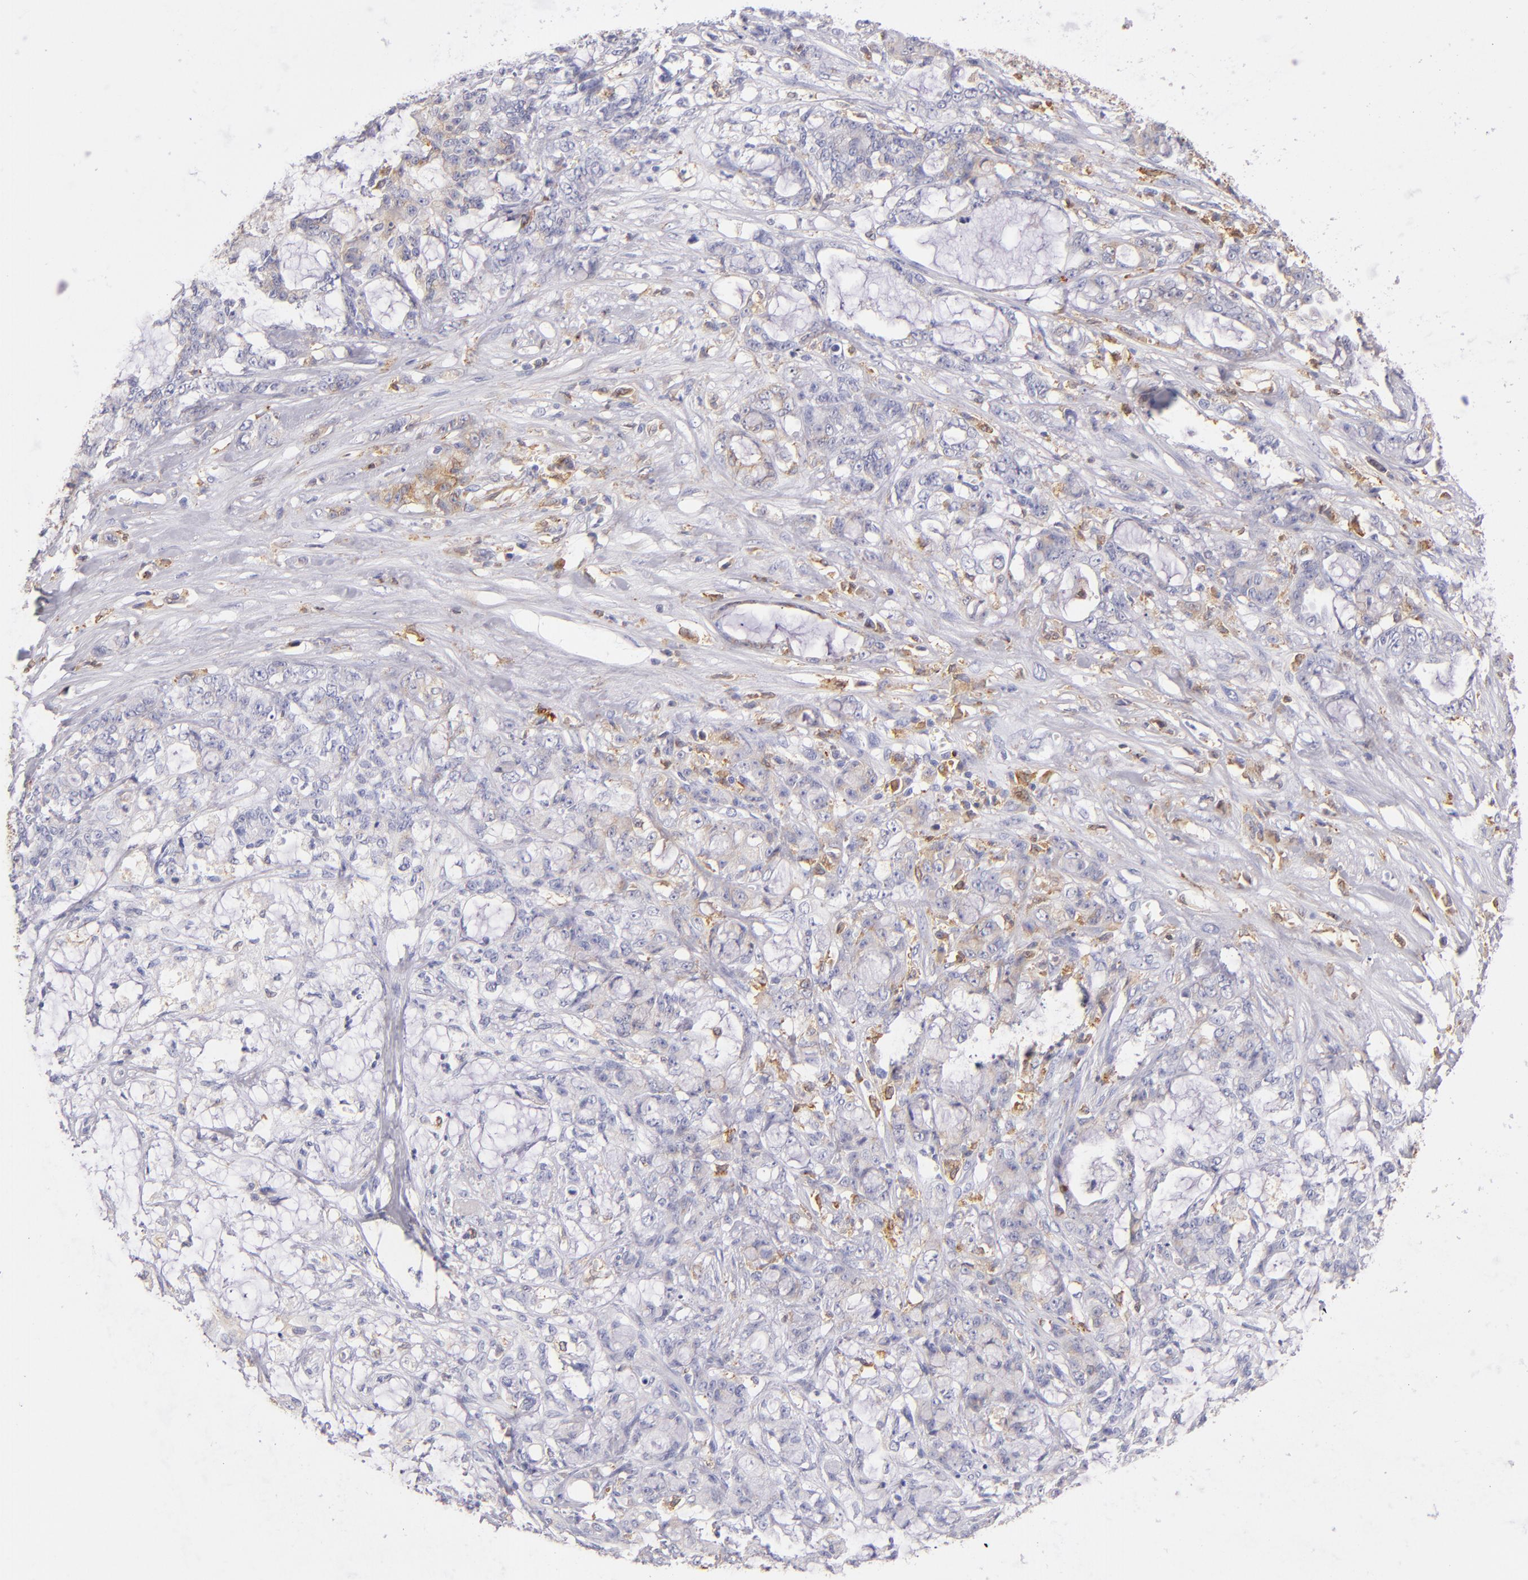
{"staining": {"intensity": "weak", "quantity": "<25%", "location": "cytoplasmic/membranous"}, "tissue": "pancreatic cancer", "cell_type": "Tumor cells", "image_type": "cancer", "snomed": [{"axis": "morphology", "description": "Adenocarcinoma, NOS"}, {"axis": "topography", "description": "Pancreas"}], "caption": "An image of pancreatic cancer (adenocarcinoma) stained for a protein exhibits no brown staining in tumor cells.", "gene": "CD74", "patient": {"sex": "female", "age": 73}}